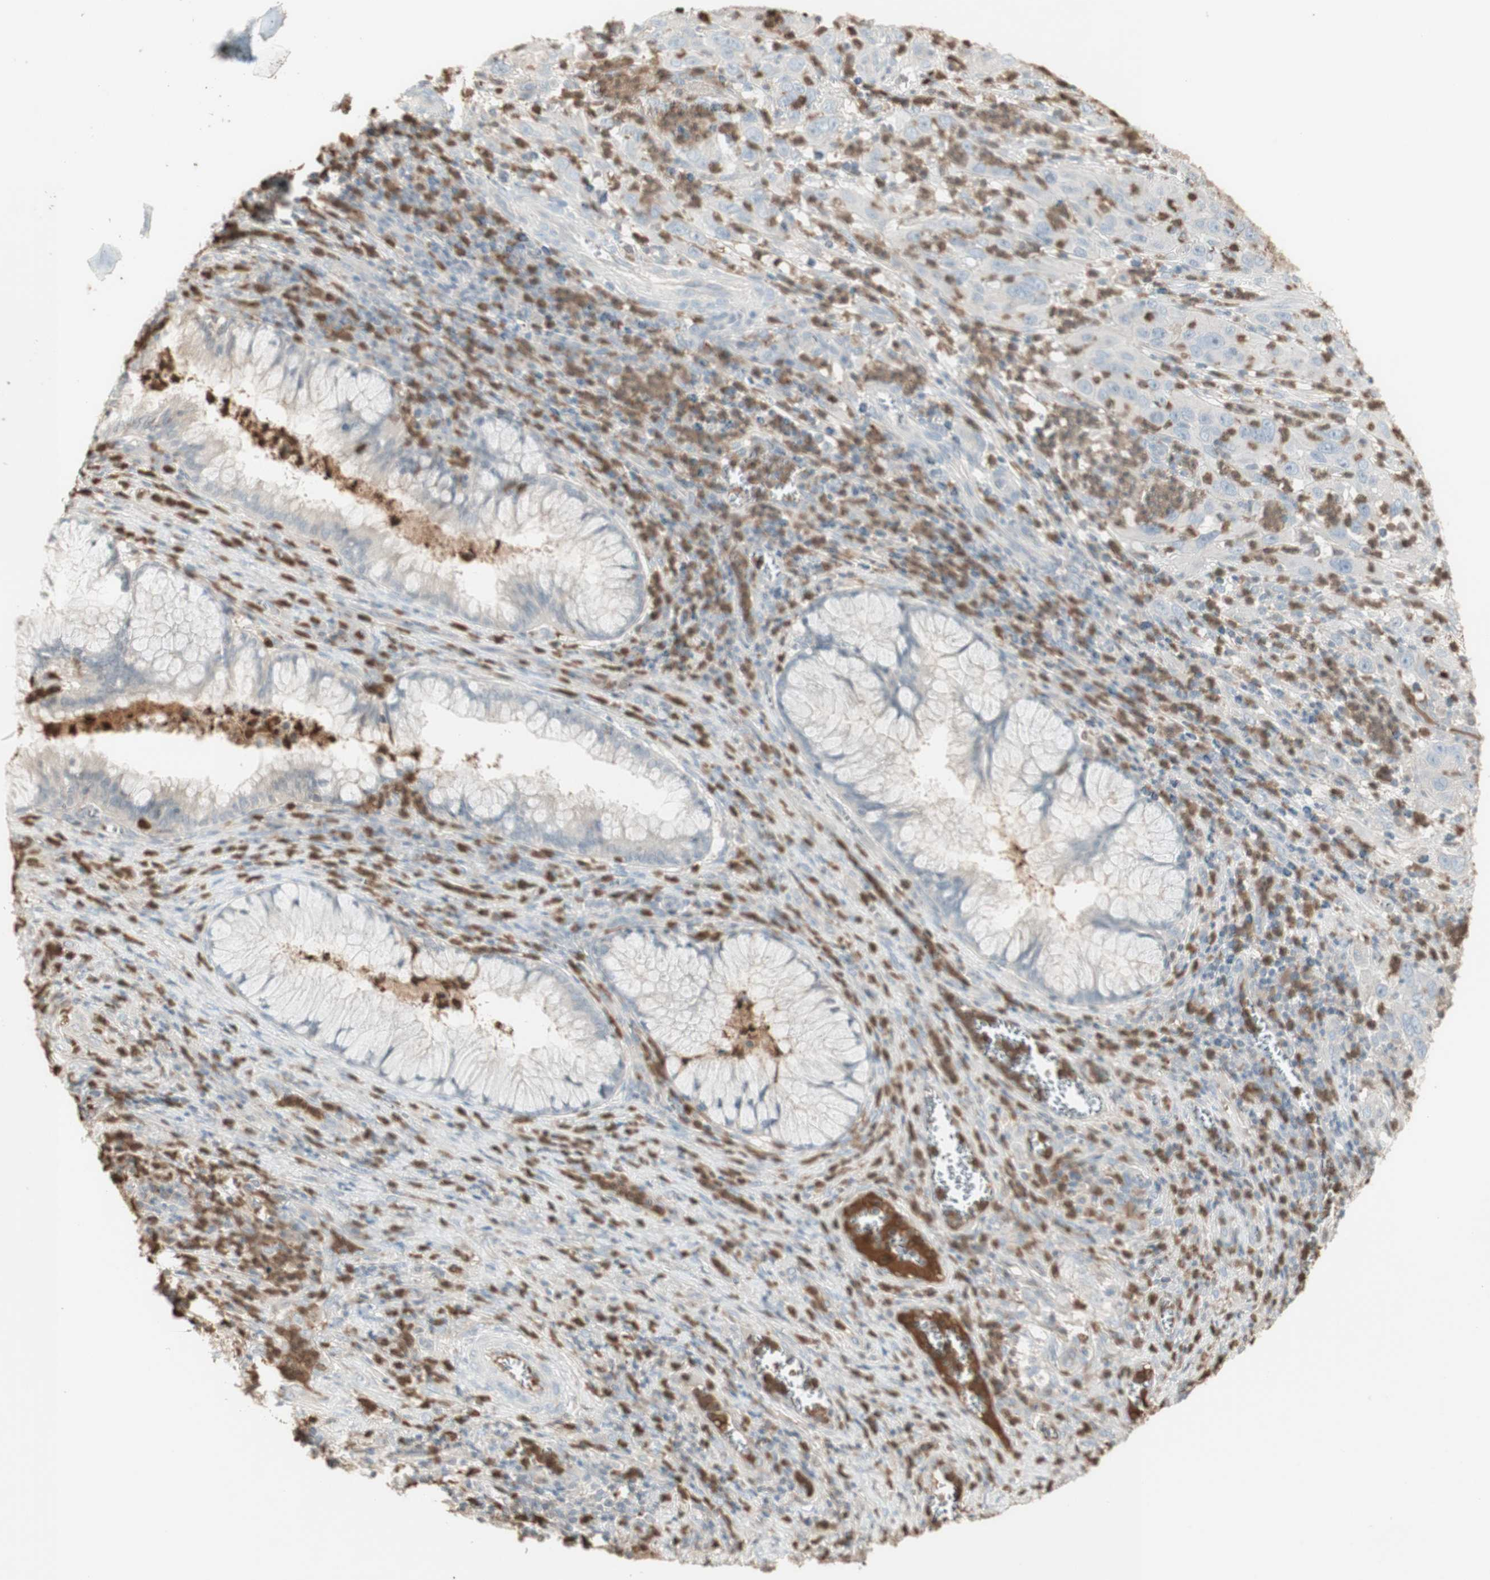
{"staining": {"intensity": "negative", "quantity": "none", "location": "none"}, "tissue": "cervical cancer", "cell_type": "Tumor cells", "image_type": "cancer", "snomed": [{"axis": "morphology", "description": "Squamous cell carcinoma, NOS"}, {"axis": "topography", "description": "Cervix"}], "caption": "Immunohistochemical staining of cervical cancer (squamous cell carcinoma) displays no significant positivity in tumor cells.", "gene": "NID1", "patient": {"sex": "female", "age": 32}}